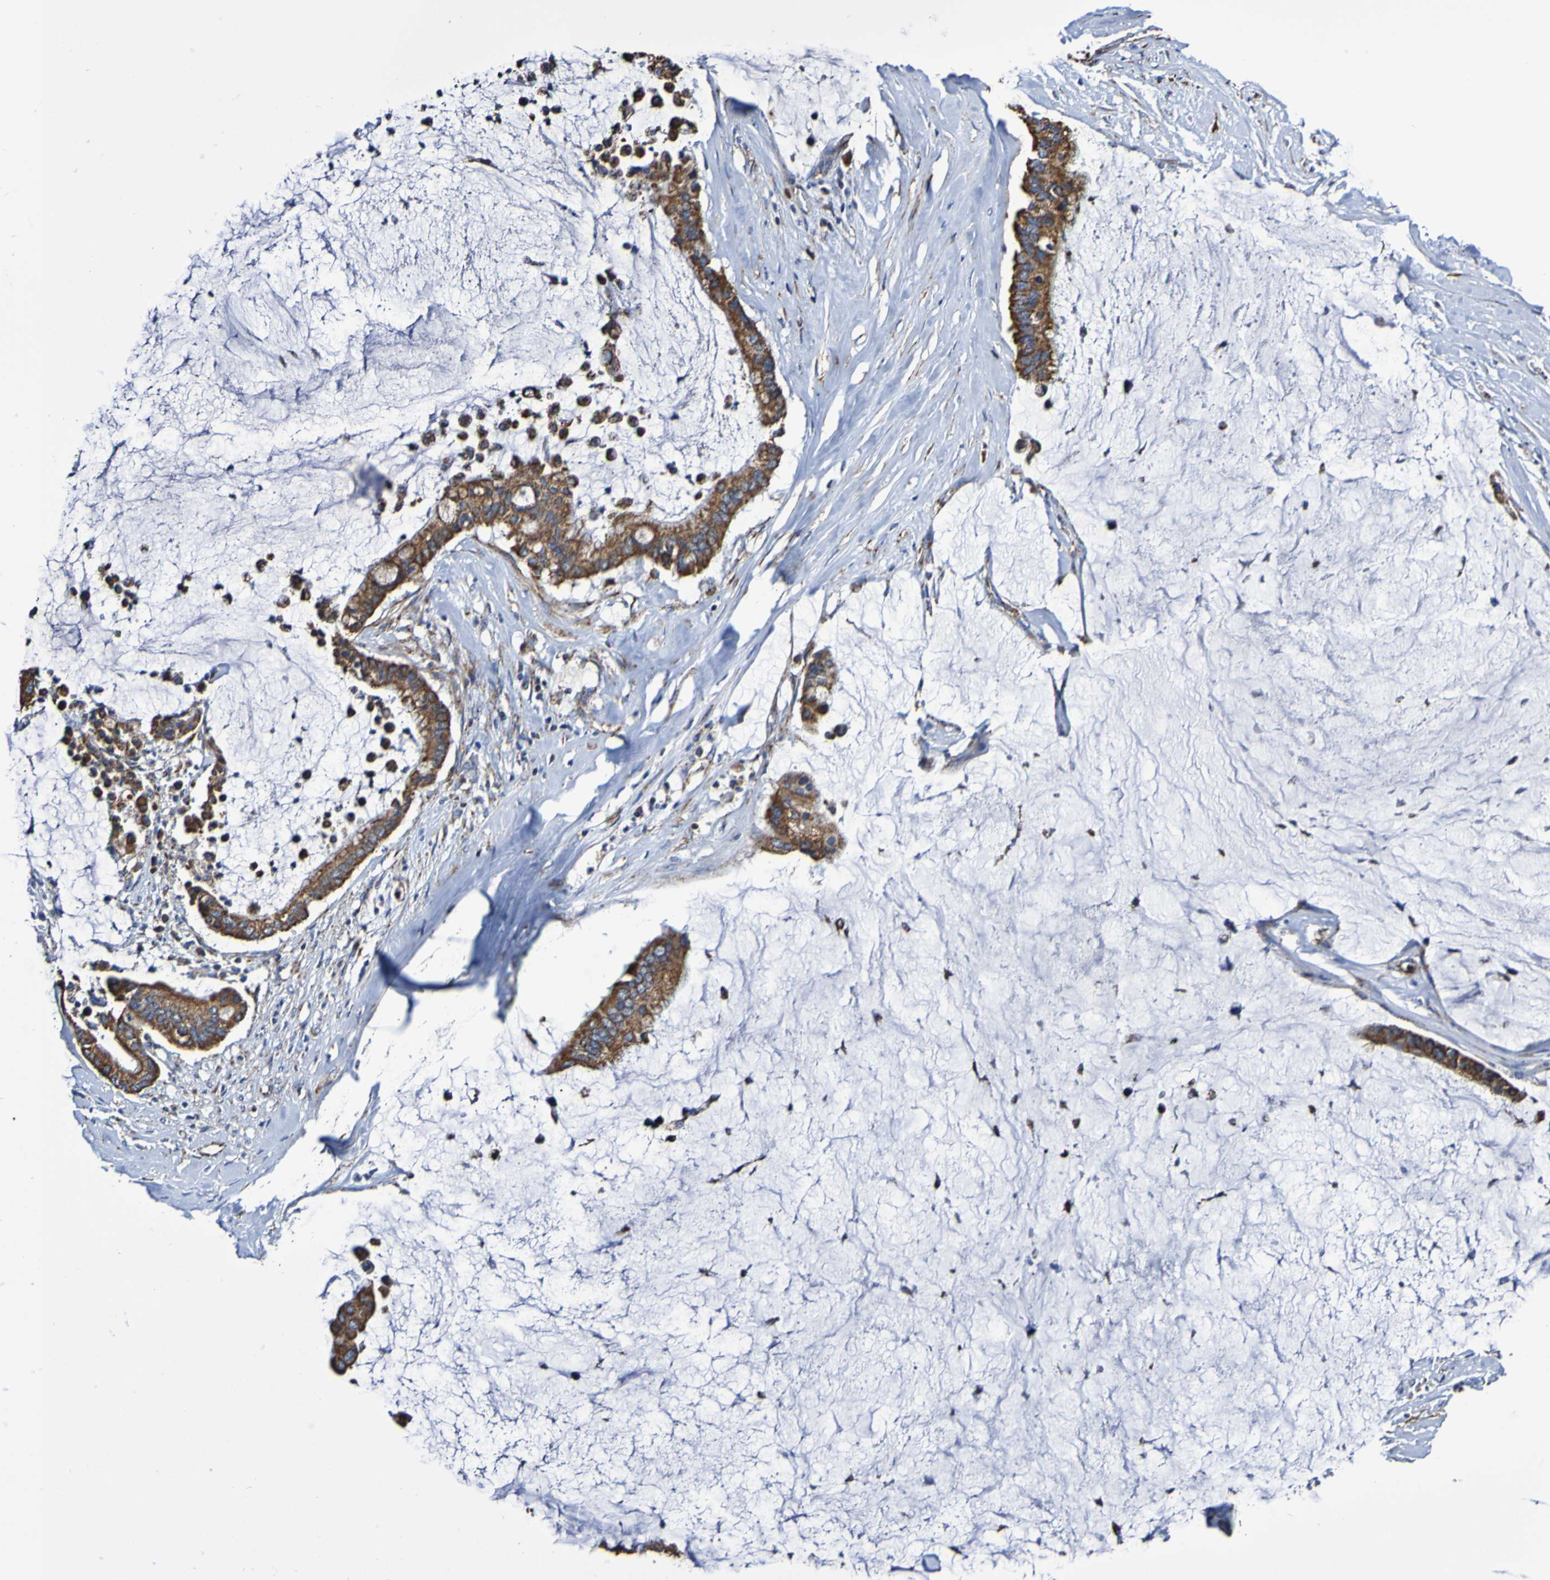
{"staining": {"intensity": "strong", "quantity": ">75%", "location": "cytoplasmic/membranous"}, "tissue": "pancreatic cancer", "cell_type": "Tumor cells", "image_type": "cancer", "snomed": [{"axis": "morphology", "description": "Adenocarcinoma, NOS"}, {"axis": "topography", "description": "Pancreas"}], "caption": "Tumor cells demonstrate high levels of strong cytoplasmic/membranous staining in about >75% of cells in human pancreatic adenocarcinoma. The protein of interest is stained brown, and the nuclei are stained in blue (DAB (3,3'-diaminobenzidine) IHC with brightfield microscopy, high magnification).", "gene": "IL18R1", "patient": {"sex": "male", "age": 41}}